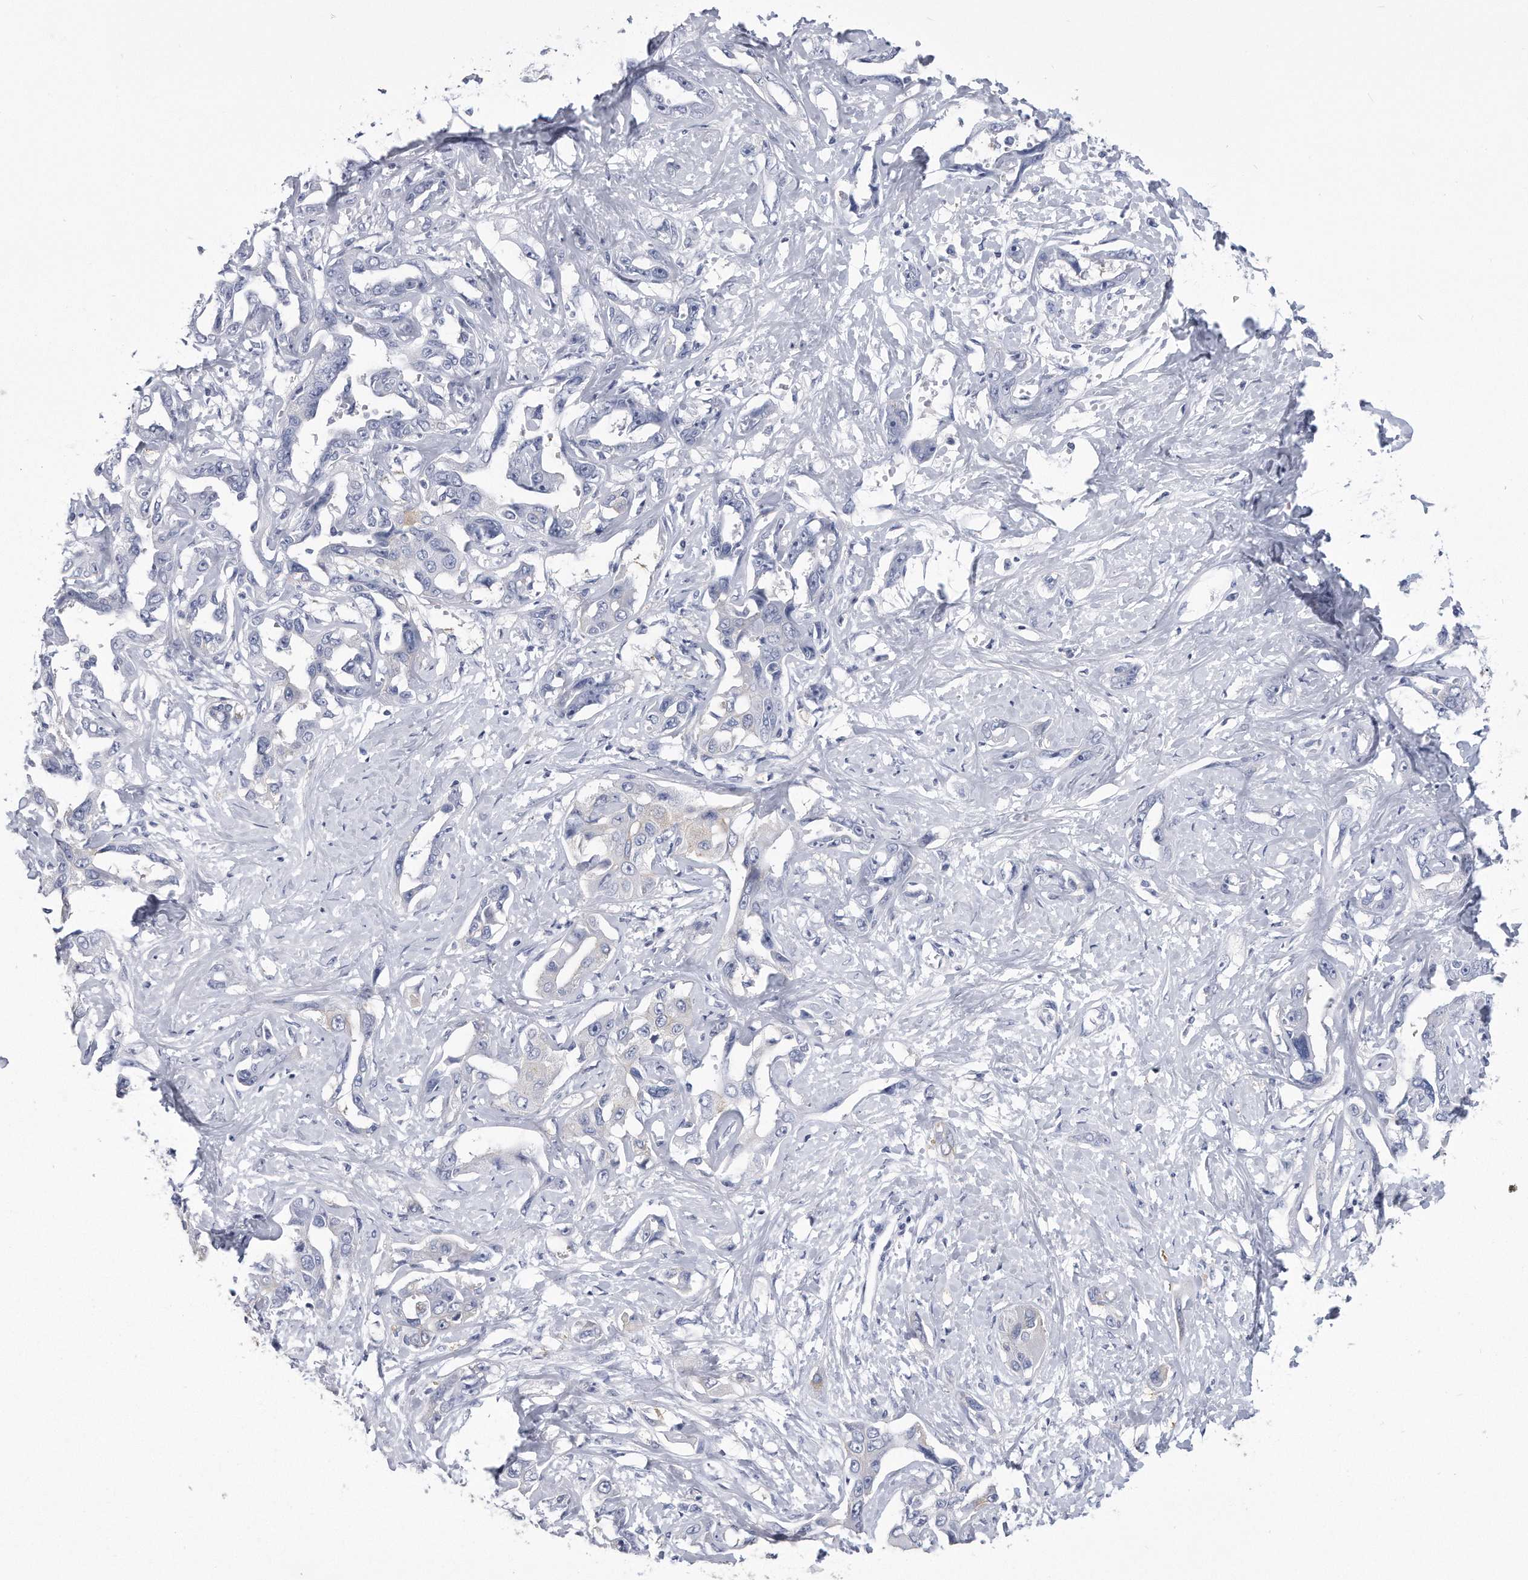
{"staining": {"intensity": "negative", "quantity": "none", "location": "none"}, "tissue": "liver cancer", "cell_type": "Tumor cells", "image_type": "cancer", "snomed": [{"axis": "morphology", "description": "Cholangiocarcinoma"}, {"axis": "topography", "description": "Liver"}], "caption": "The immunohistochemistry (IHC) photomicrograph has no significant staining in tumor cells of liver cancer tissue. Nuclei are stained in blue.", "gene": "PYGB", "patient": {"sex": "male", "age": 59}}